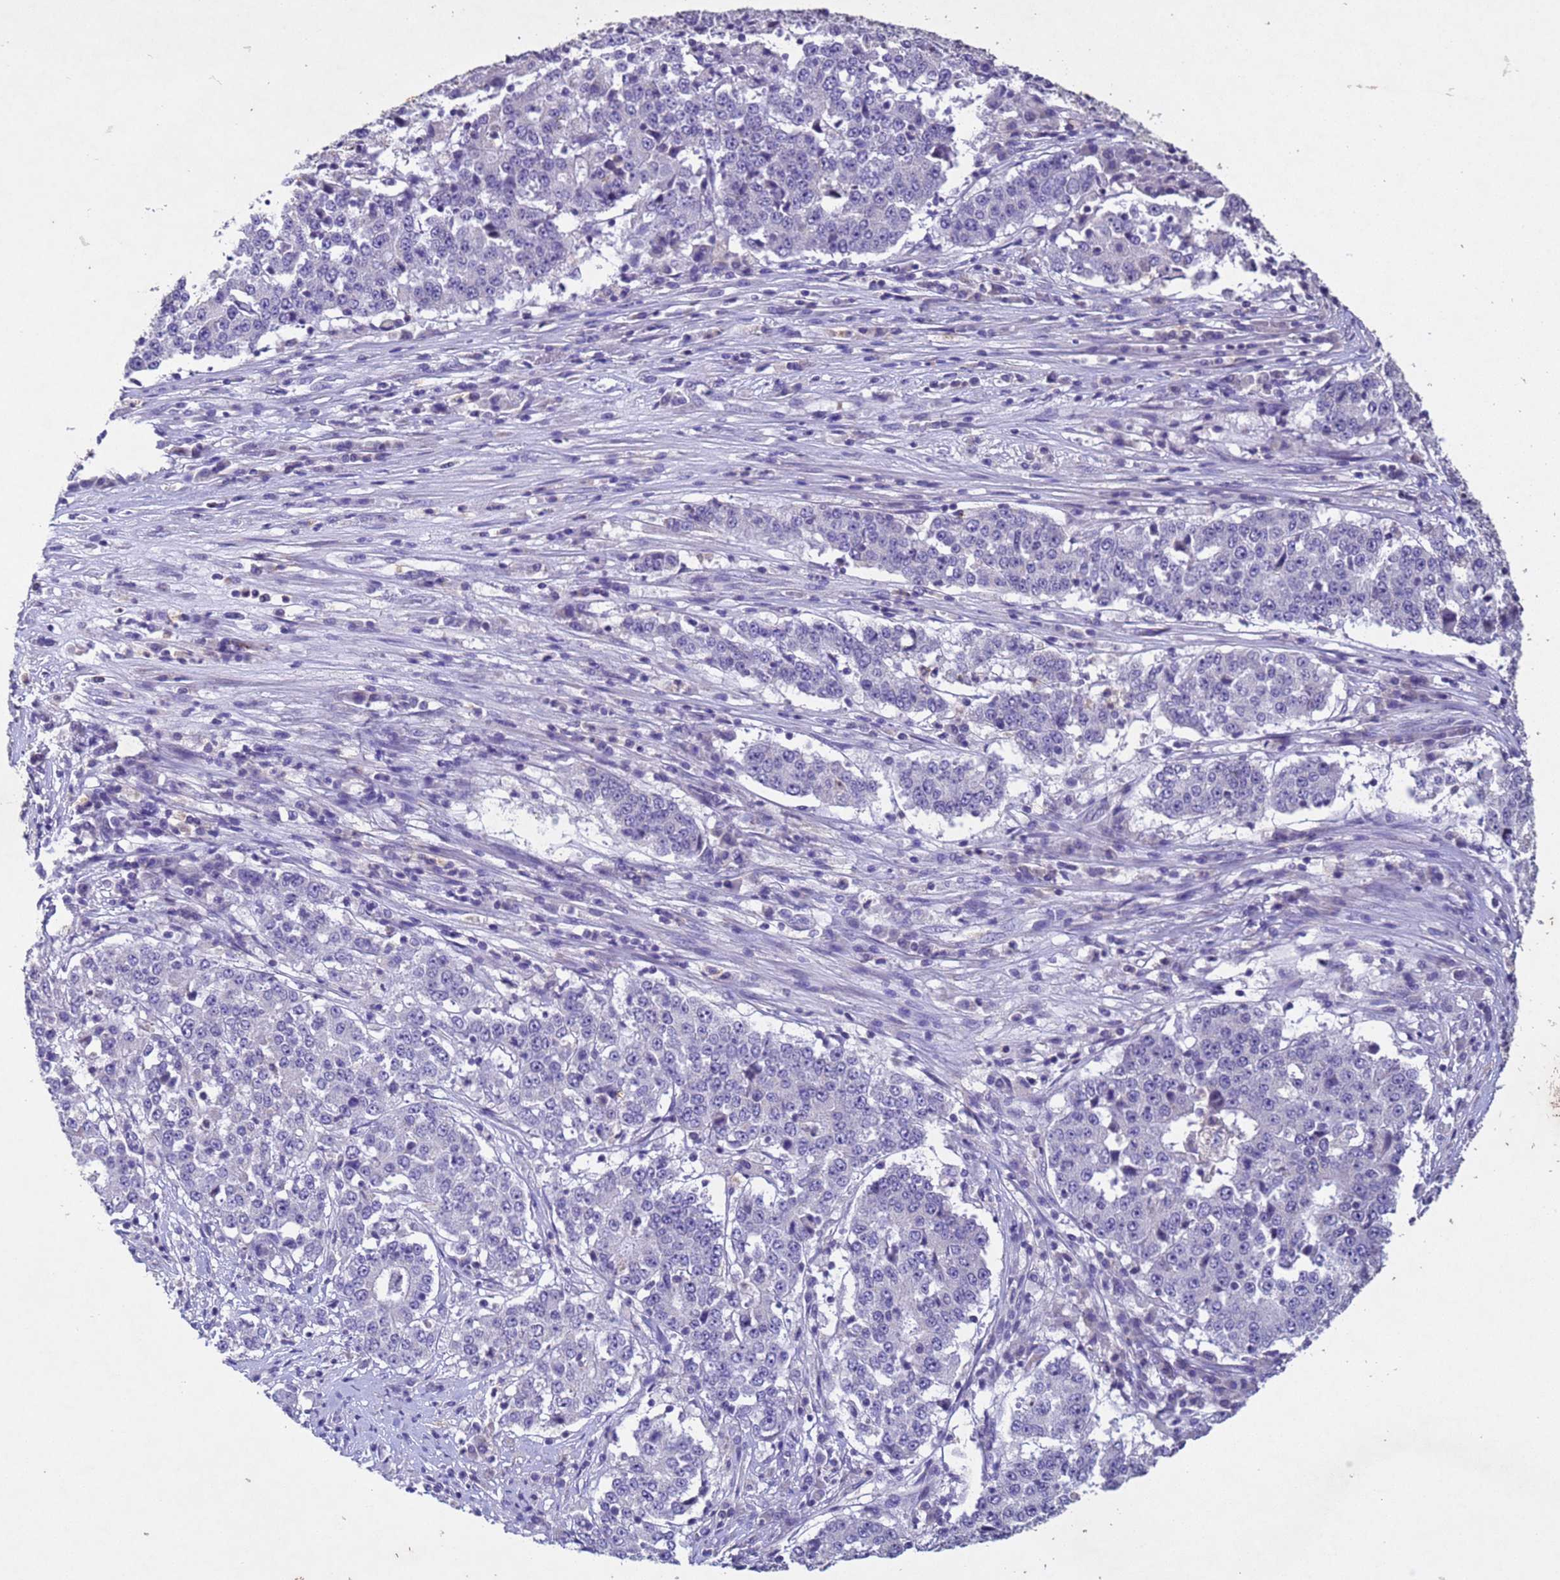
{"staining": {"intensity": "negative", "quantity": "none", "location": "none"}, "tissue": "stomach cancer", "cell_type": "Tumor cells", "image_type": "cancer", "snomed": [{"axis": "morphology", "description": "Adenocarcinoma, NOS"}, {"axis": "topography", "description": "Stomach"}], "caption": "Immunohistochemical staining of human stomach cancer (adenocarcinoma) displays no significant positivity in tumor cells. (Brightfield microscopy of DAB (3,3'-diaminobenzidine) IHC at high magnification).", "gene": "NLRP11", "patient": {"sex": "male", "age": 59}}